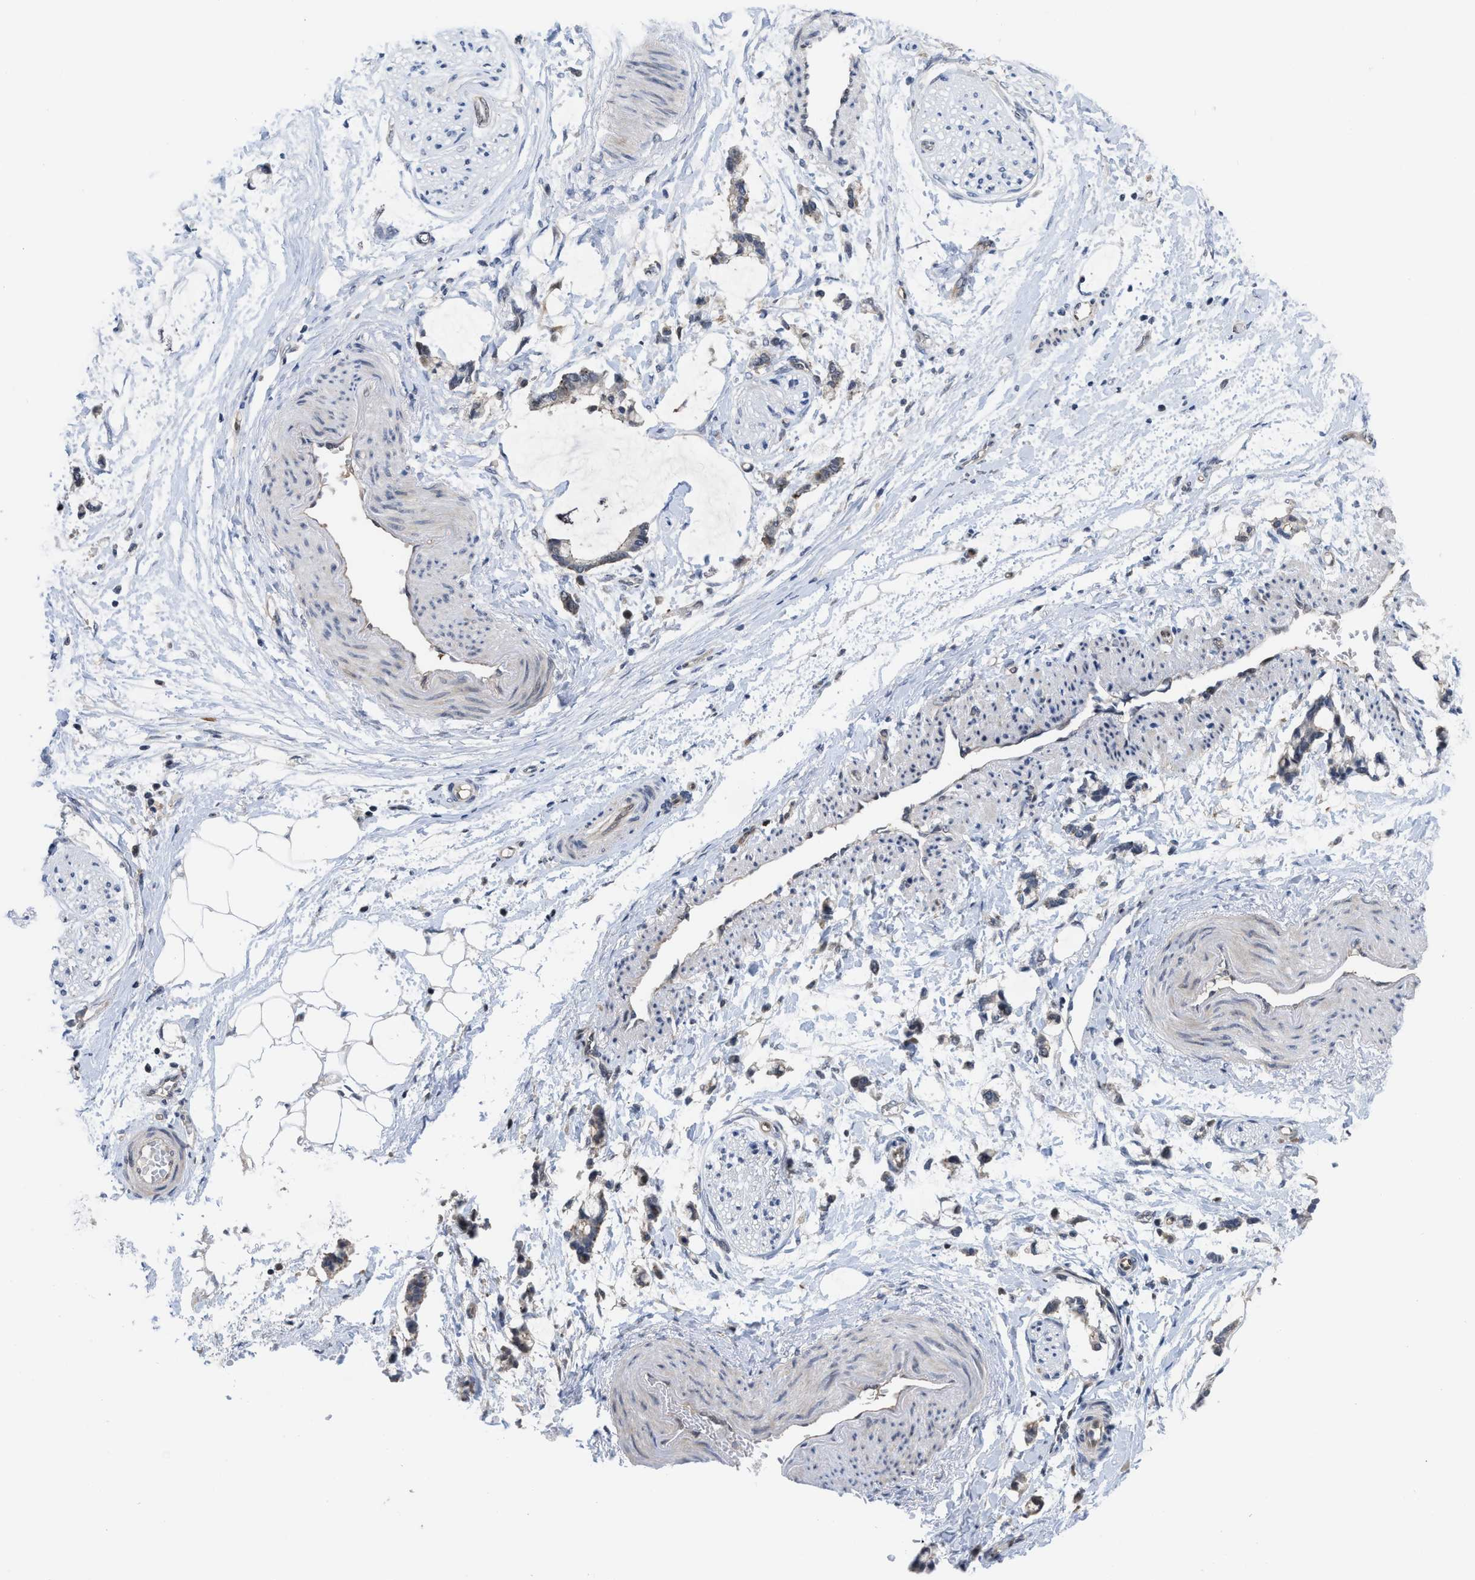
{"staining": {"intensity": "moderate", "quantity": "<25%", "location": "cytoplasmic/membranous"}, "tissue": "adipose tissue", "cell_type": "Adipocytes", "image_type": "normal", "snomed": [{"axis": "morphology", "description": "Normal tissue, NOS"}, {"axis": "morphology", "description": "Adenocarcinoma, NOS"}, {"axis": "topography", "description": "Colon"}, {"axis": "topography", "description": "Peripheral nerve tissue"}], "caption": "Approximately <25% of adipocytes in normal adipose tissue display moderate cytoplasmic/membranous protein staining as visualized by brown immunohistochemical staining.", "gene": "LDAF1", "patient": {"sex": "male", "age": 14}}